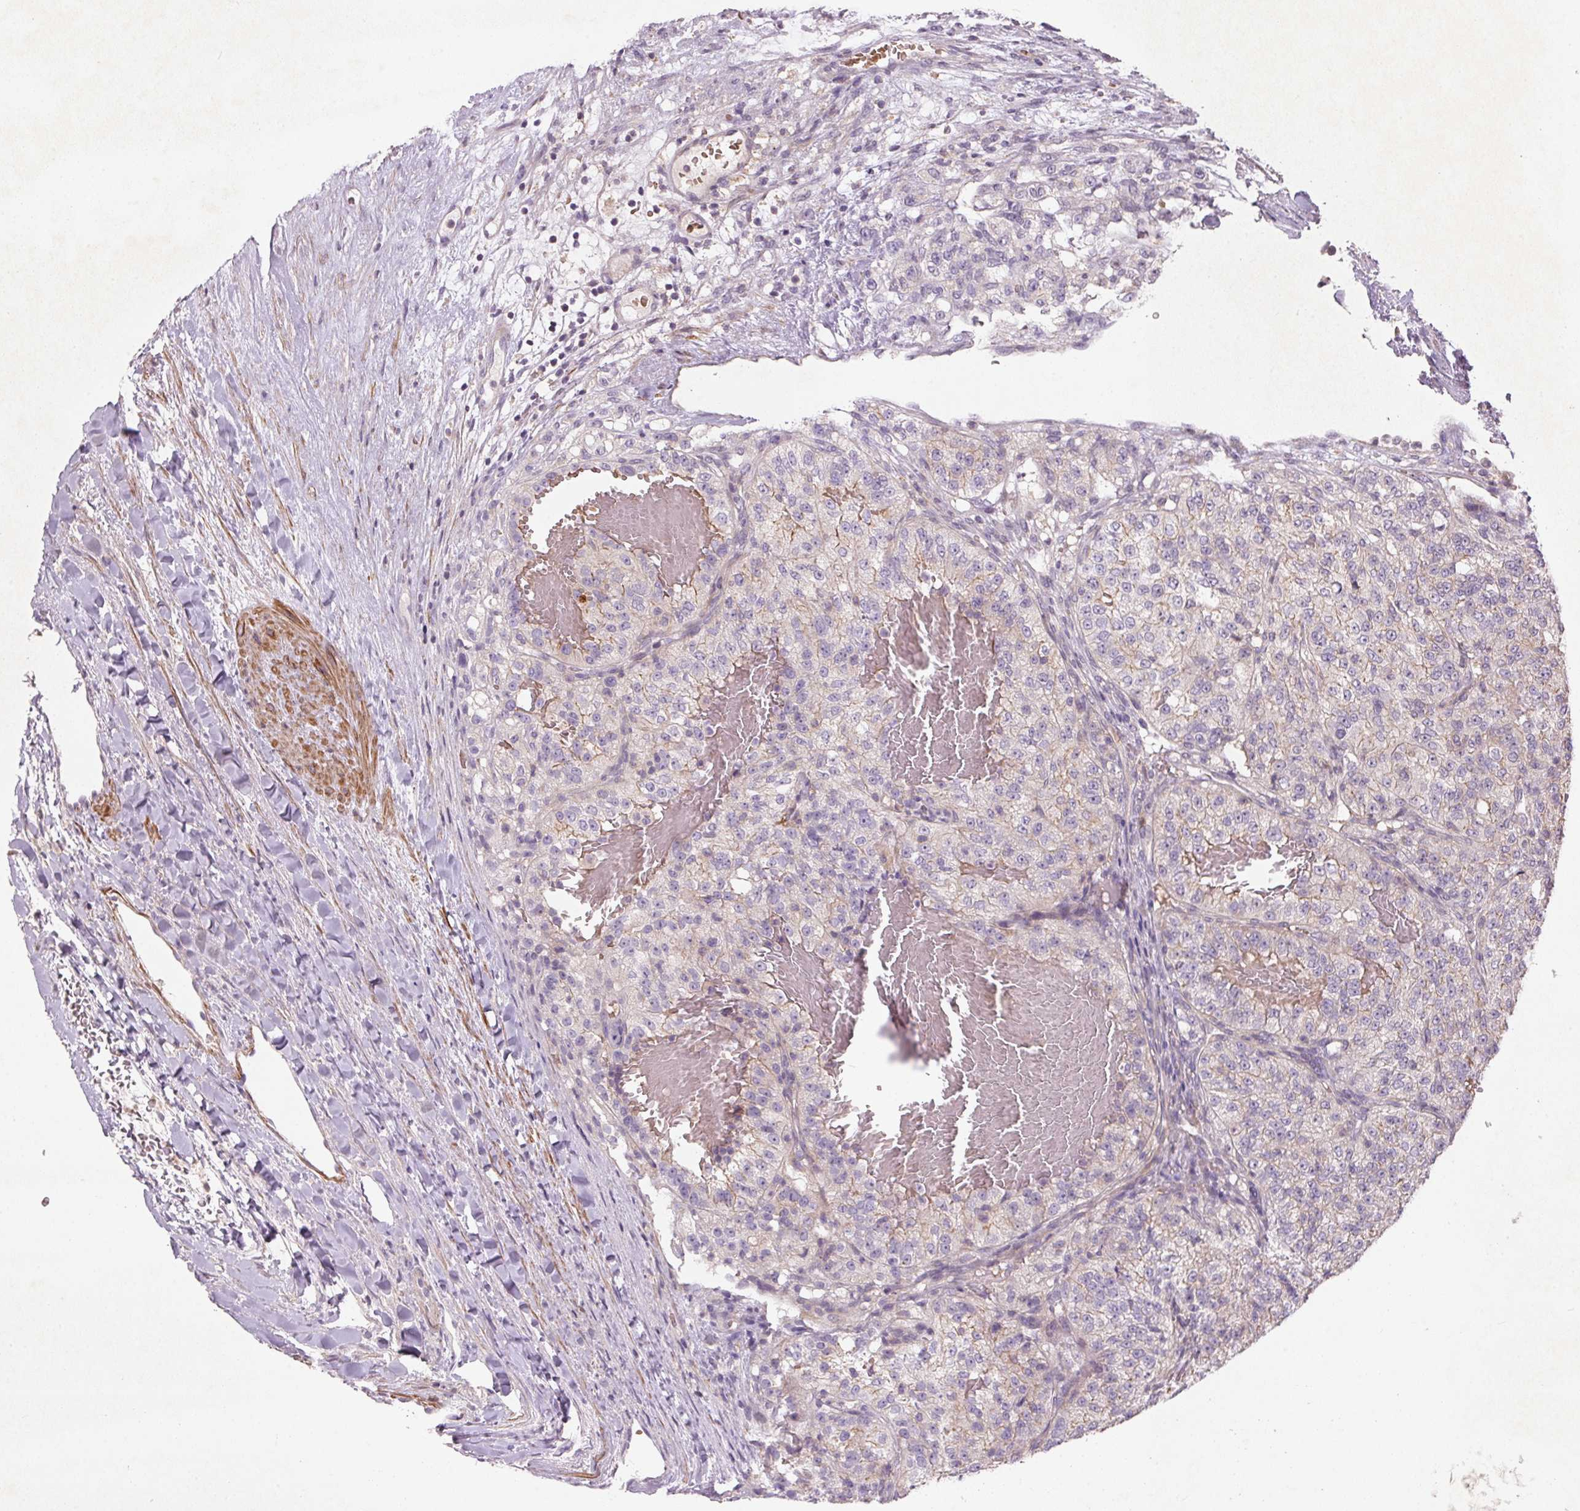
{"staining": {"intensity": "negative", "quantity": "none", "location": "none"}, "tissue": "renal cancer", "cell_type": "Tumor cells", "image_type": "cancer", "snomed": [{"axis": "morphology", "description": "Adenocarcinoma, NOS"}, {"axis": "topography", "description": "Kidney"}], "caption": "Immunohistochemical staining of renal cancer (adenocarcinoma) exhibits no significant expression in tumor cells.", "gene": "KCNK15", "patient": {"sex": "female", "age": 63}}